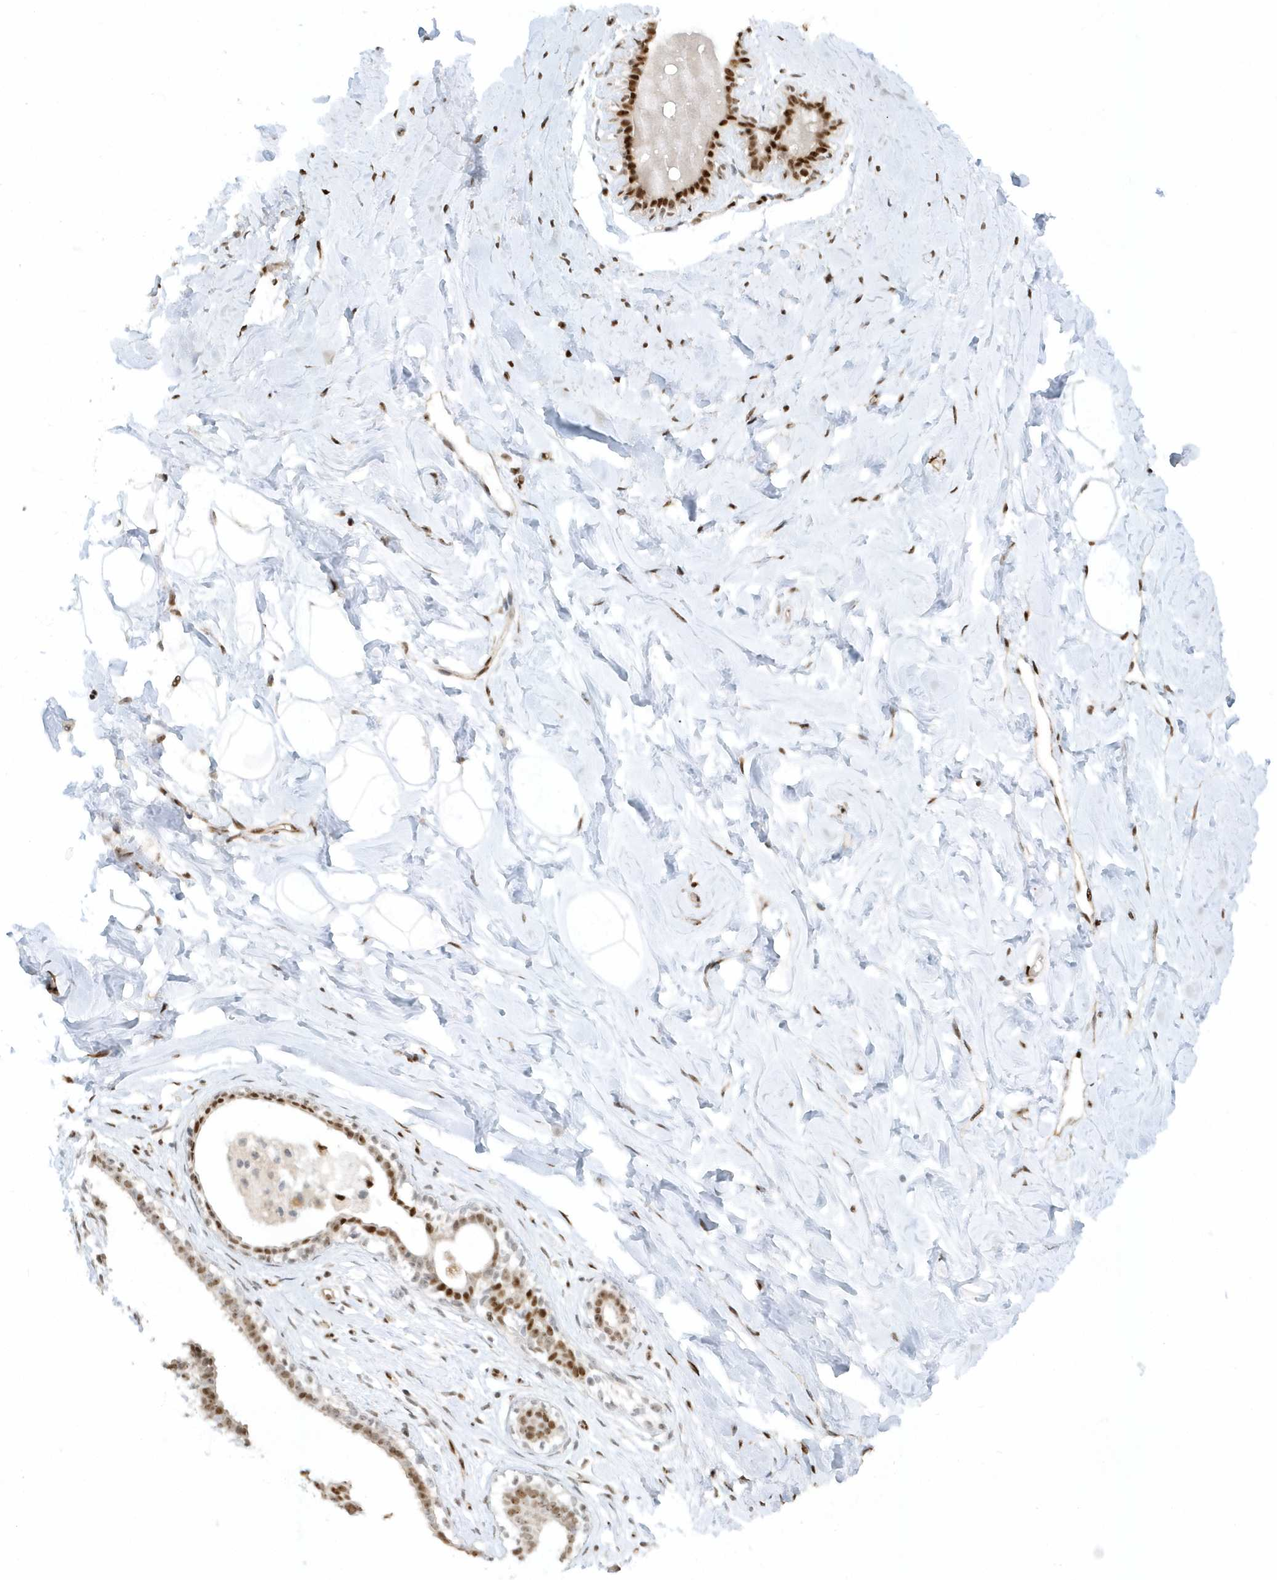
{"staining": {"intensity": "weak", "quantity": ">75%", "location": "nuclear"}, "tissue": "breast", "cell_type": "Adipocytes", "image_type": "normal", "snomed": [{"axis": "morphology", "description": "Normal tissue, NOS"}, {"axis": "morphology", "description": "Adenoma, NOS"}, {"axis": "topography", "description": "Breast"}], "caption": "Protein expression analysis of normal human breast reveals weak nuclear staining in about >75% of adipocytes. The staining is performed using DAB (3,3'-diaminobenzidine) brown chromogen to label protein expression. The nuclei are counter-stained blue using hematoxylin.", "gene": "SUMO2", "patient": {"sex": "female", "age": 23}}